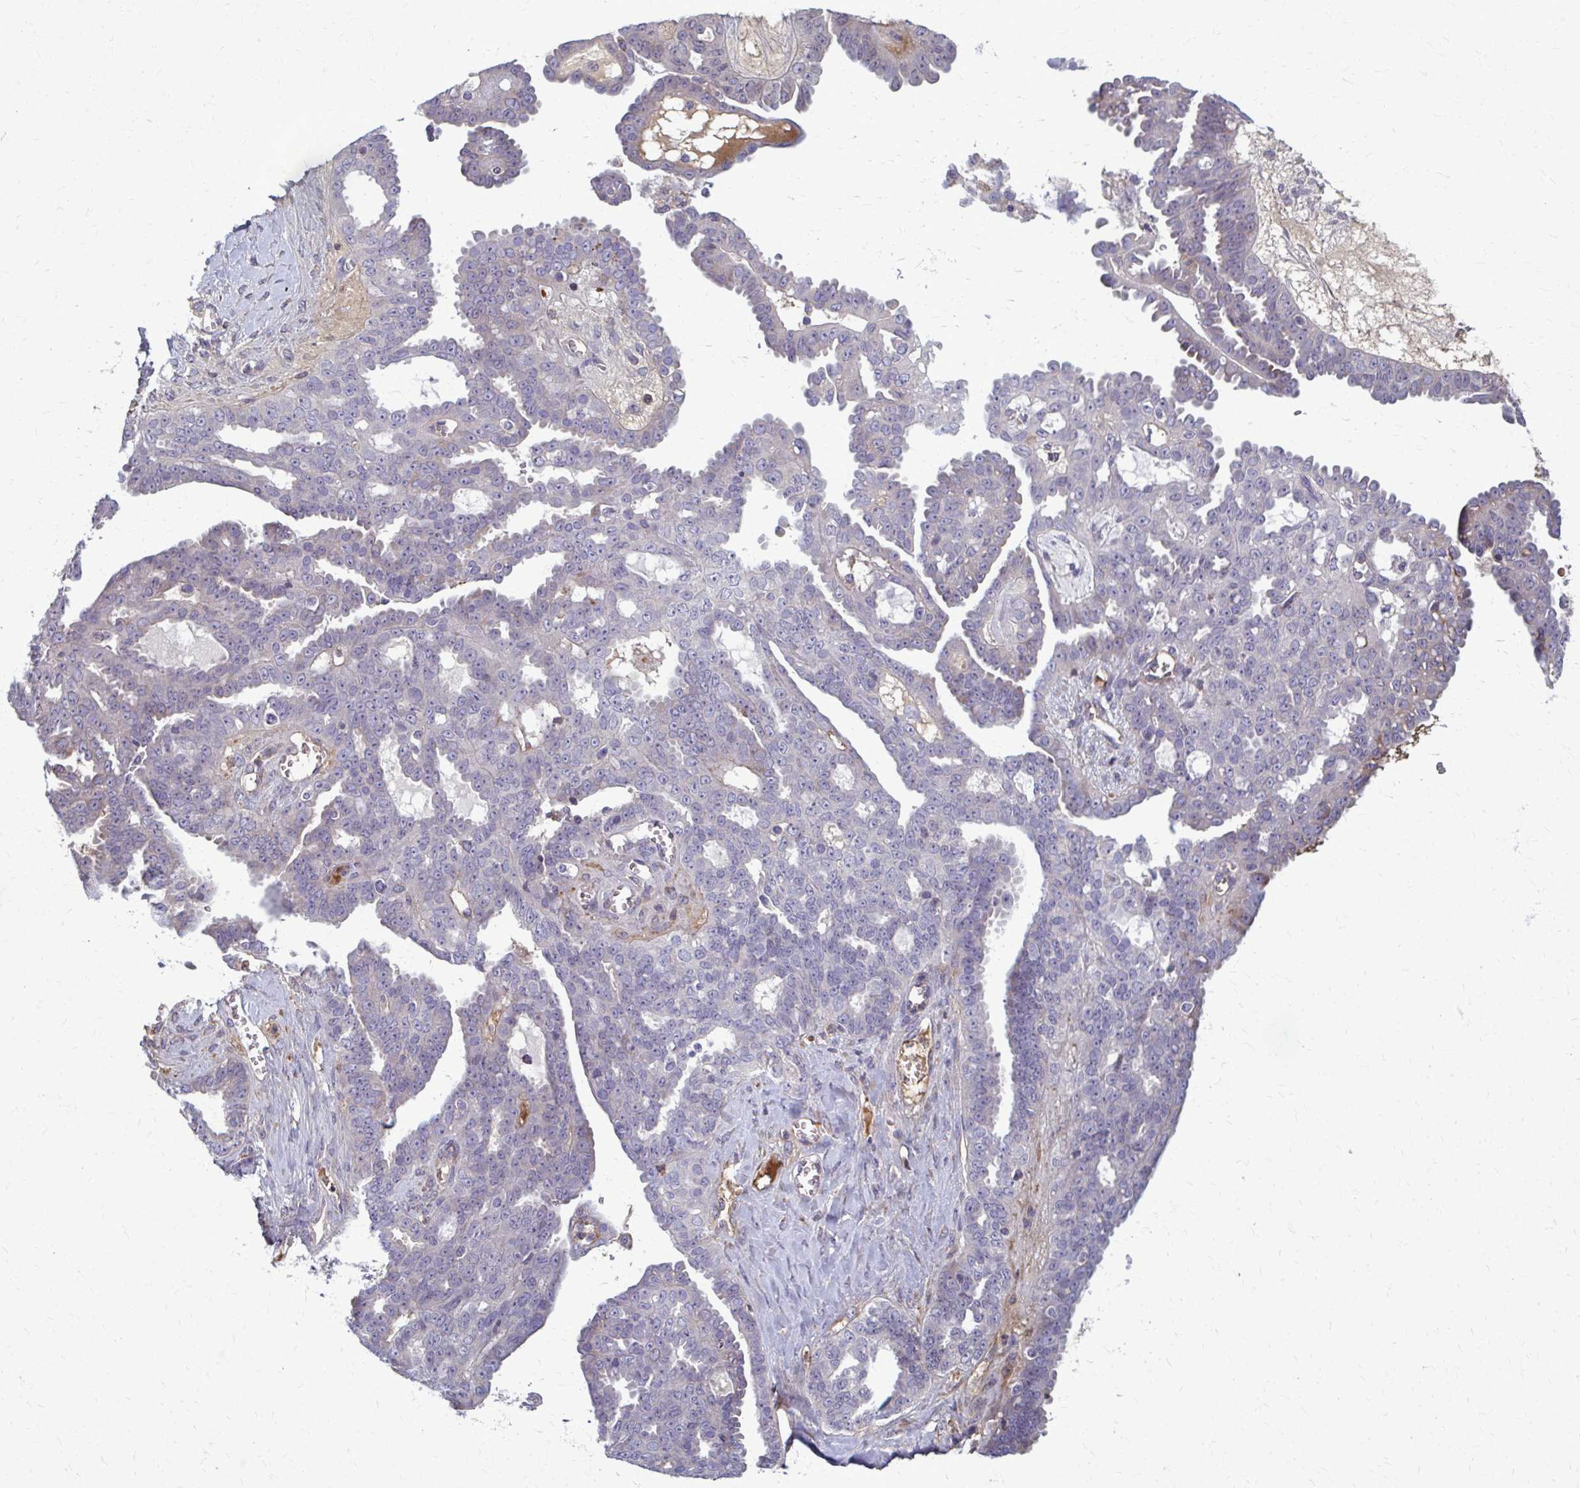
{"staining": {"intensity": "negative", "quantity": "none", "location": "none"}, "tissue": "ovarian cancer", "cell_type": "Tumor cells", "image_type": "cancer", "snomed": [{"axis": "morphology", "description": "Cystadenocarcinoma, serous, NOS"}, {"axis": "topography", "description": "Ovary"}], "caption": "IHC image of human serous cystadenocarcinoma (ovarian) stained for a protein (brown), which demonstrates no expression in tumor cells.", "gene": "MCRIP2", "patient": {"sex": "female", "age": 71}}